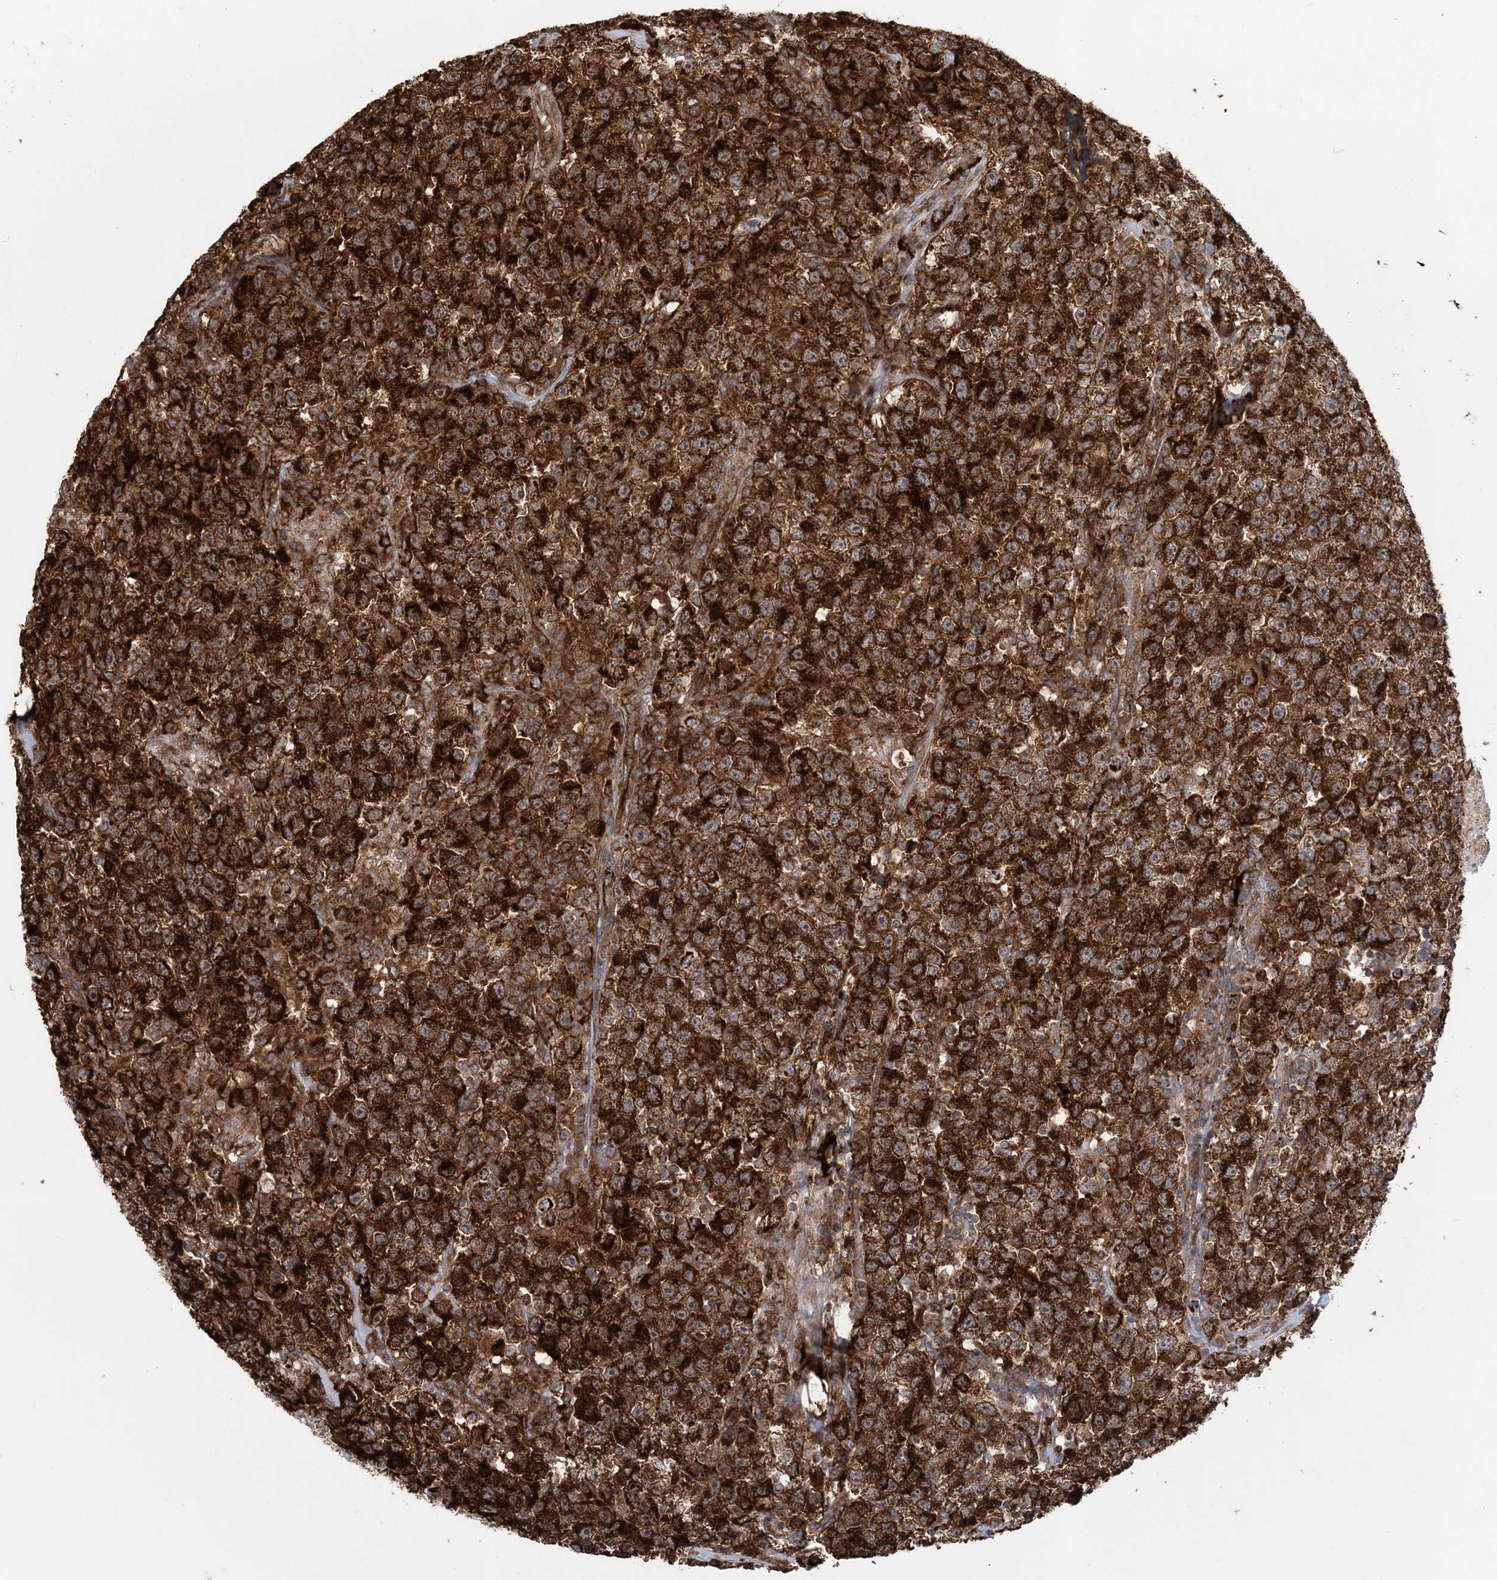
{"staining": {"intensity": "strong", "quantity": ">75%", "location": "cytoplasmic/membranous"}, "tissue": "testis cancer", "cell_type": "Tumor cells", "image_type": "cancer", "snomed": [{"axis": "morphology", "description": "Seminoma, NOS"}, {"axis": "topography", "description": "Testis"}], "caption": "Strong cytoplasmic/membranous expression is seen in approximately >75% of tumor cells in testis cancer. (brown staining indicates protein expression, while blue staining denotes nuclei).", "gene": "LRPPRC", "patient": {"sex": "male", "age": 22}}